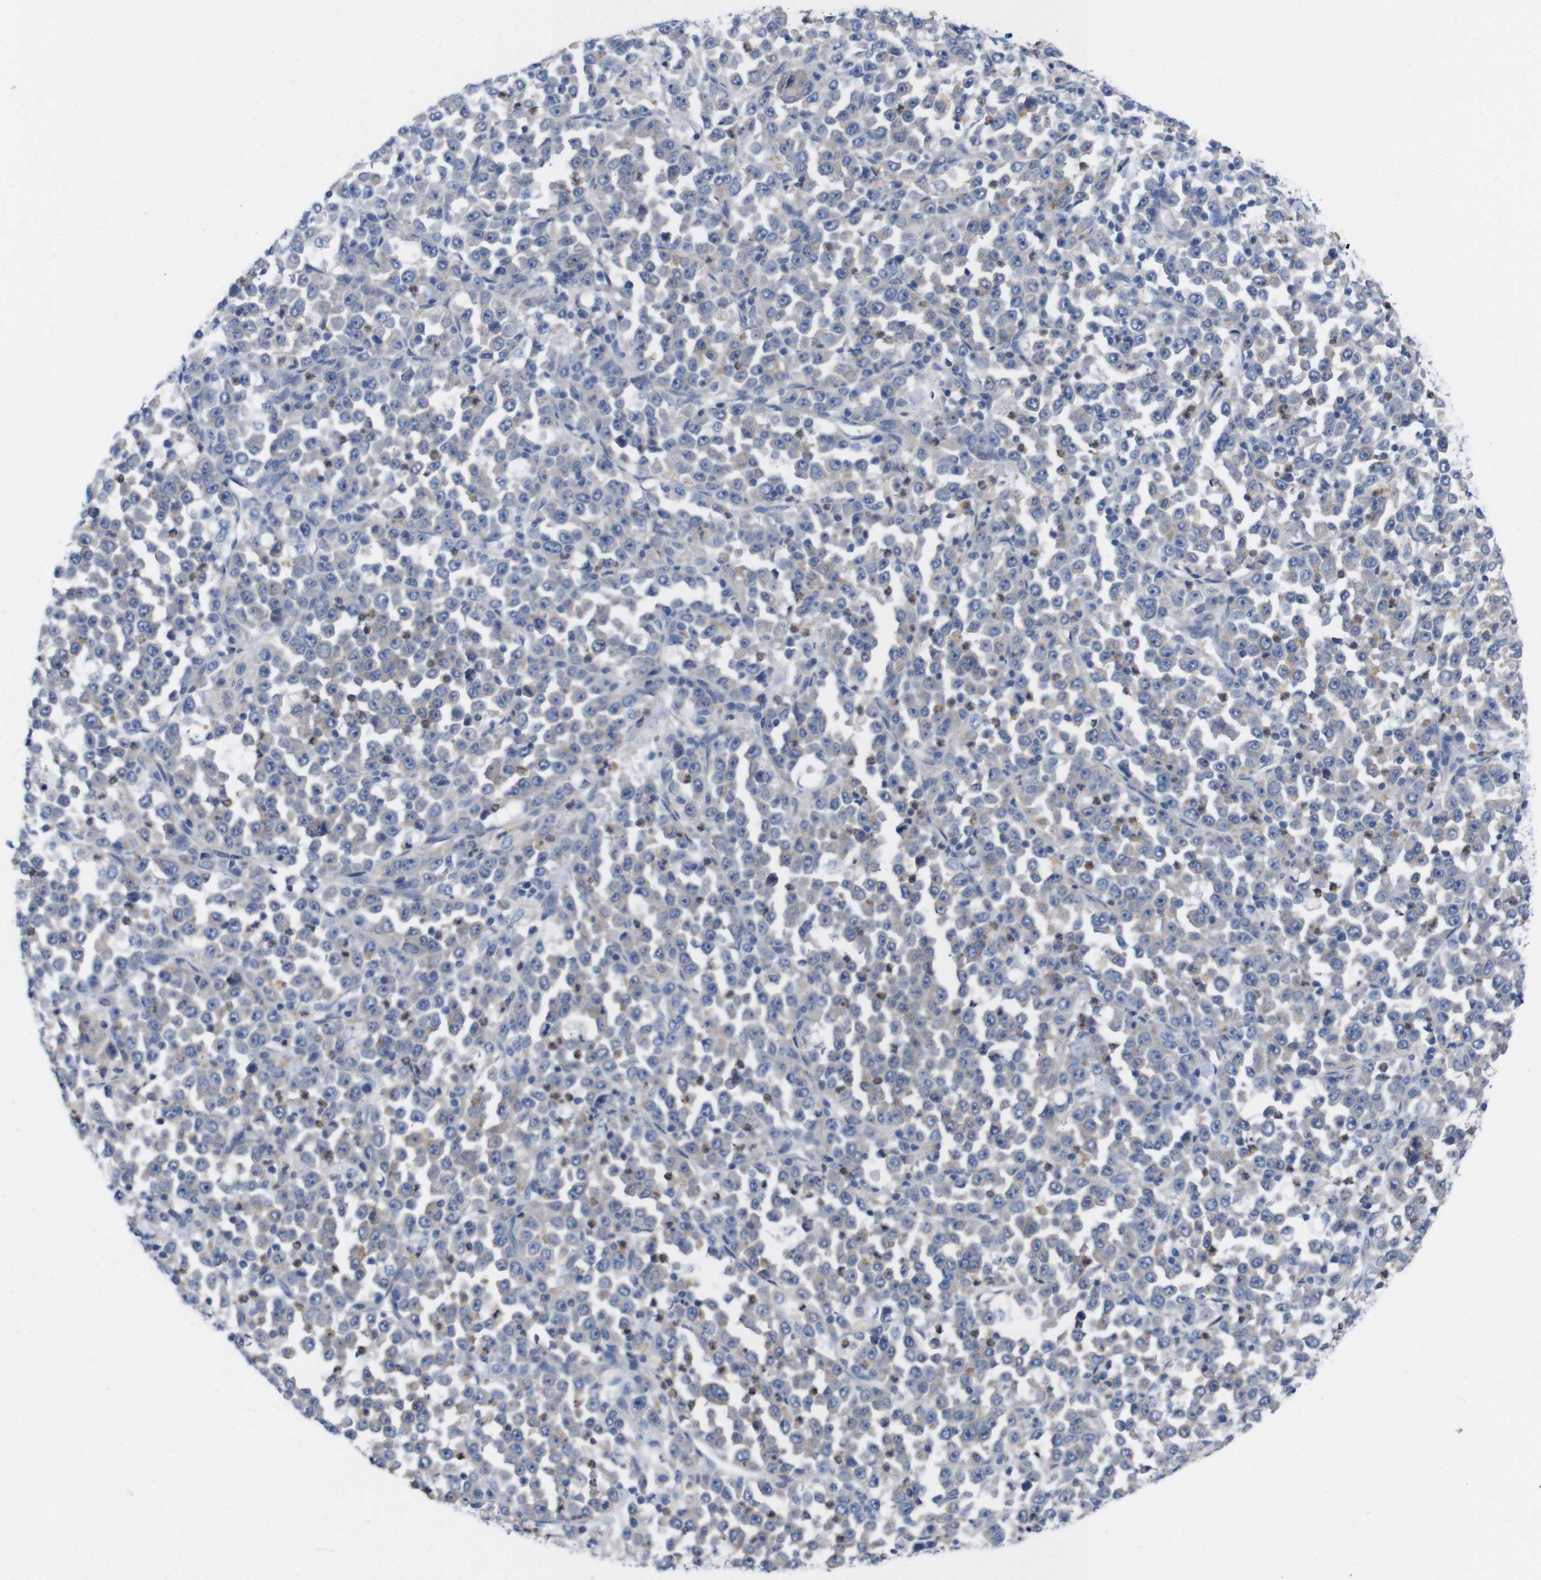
{"staining": {"intensity": "negative", "quantity": "none", "location": "none"}, "tissue": "stomach cancer", "cell_type": "Tumor cells", "image_type": "cancer", "snomed": [{"axis": "morphology", "description": "Normal tissue, NOS"}, {"axis": "morphology", "description": "Adenocarcinoma, NOS"}, {"axis": "topography", "description": "Stomach, upper"}, {"axis": "topography", "description": "Stomach"}], "caption": "Immunohistochemistry image of stomach cancer stained for a protein (brown), which displays no staining in tumor cells.", "gene": "USH1C", "patient": {"sex": "male", "age": 59}}